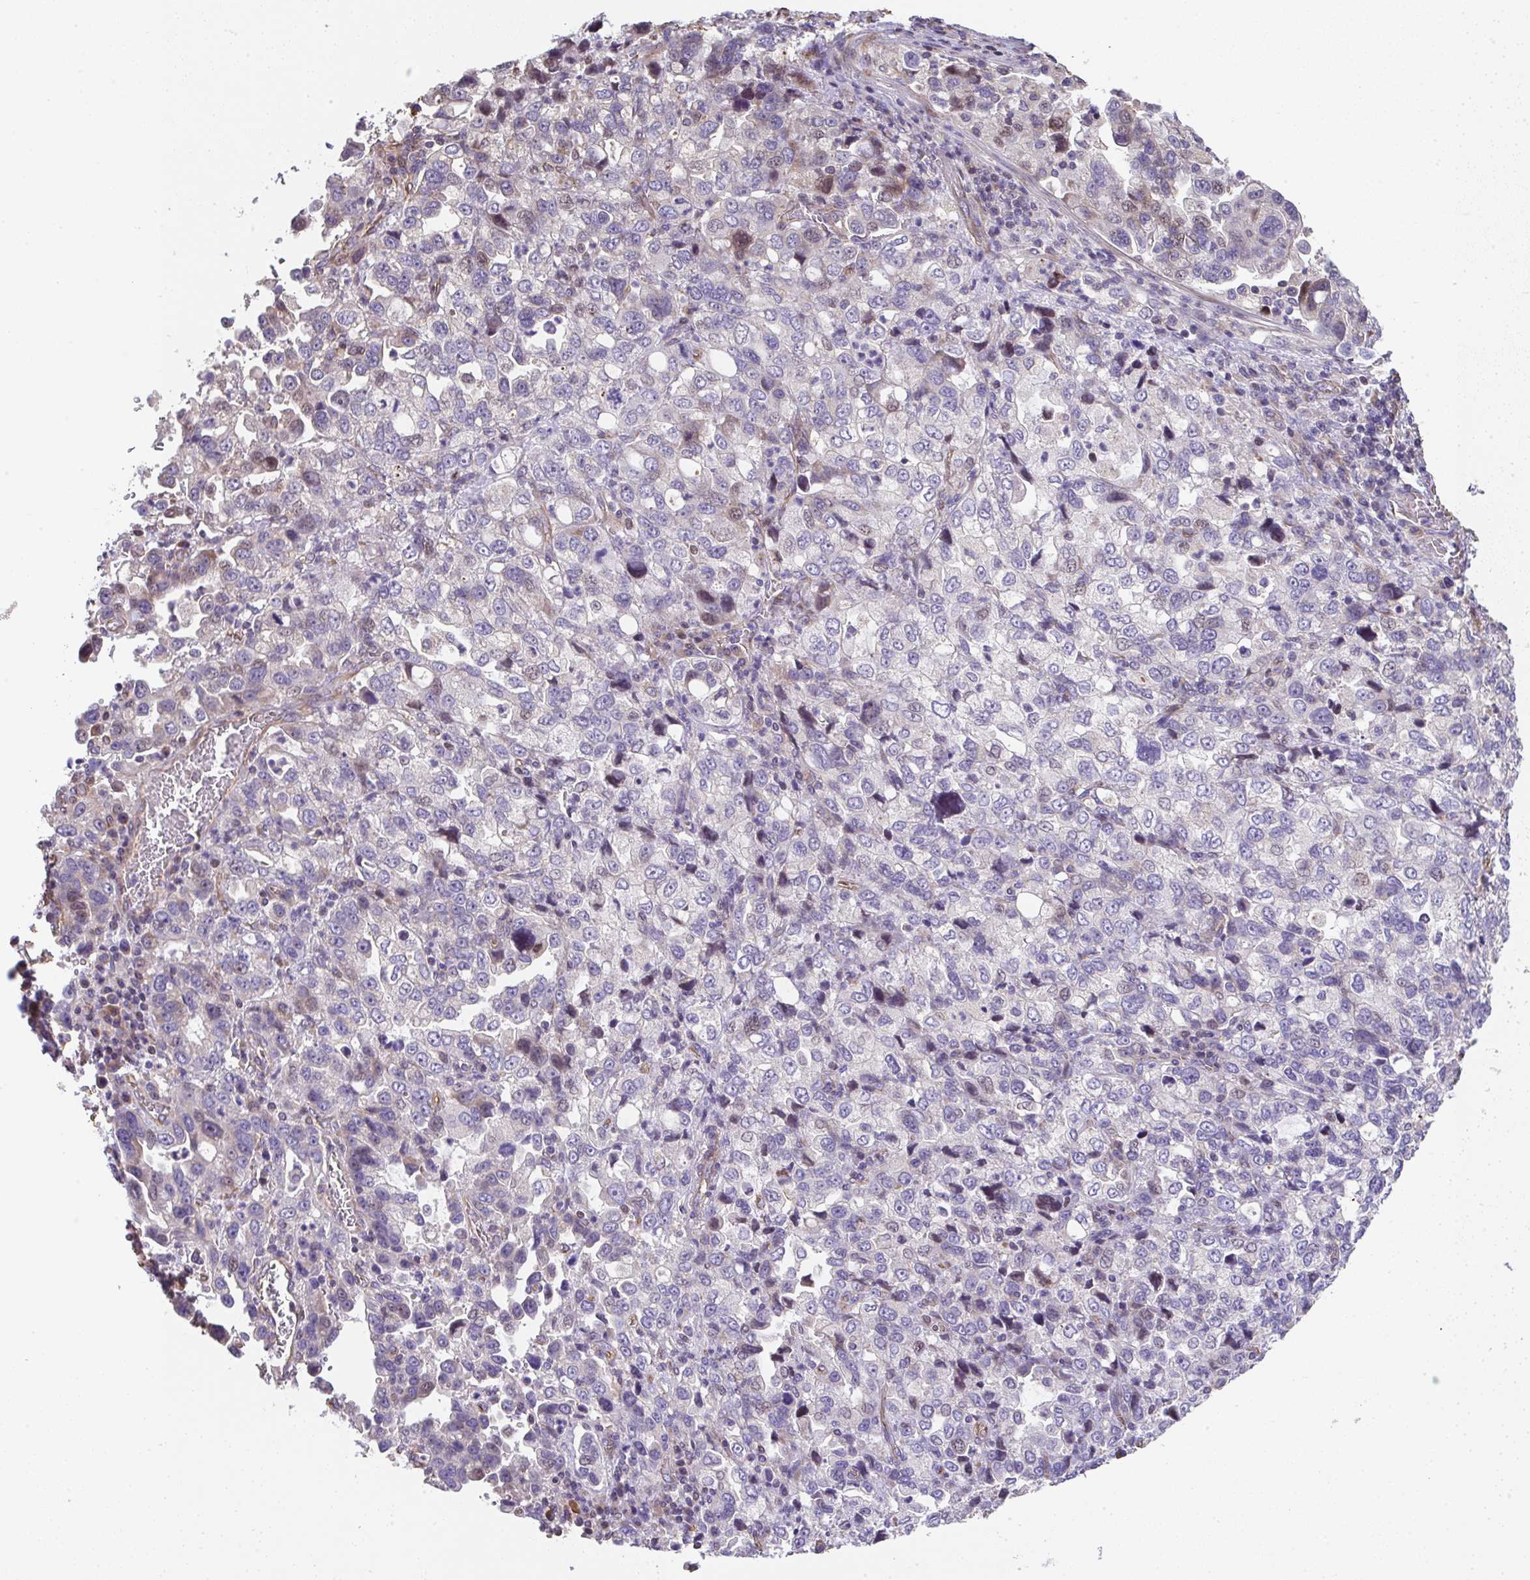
{"staining": {"intensity": "negative", "quantity": "none", "location": "none"}, "tissue": "stomach cancer", "cell_type": "Tumor cells", "image_type": "cancer", "snomed": [{"axis": "morphology", "description": "Adenocarcinoma, NOS"}, {"axis": "topography", "description": "Stomach, upper"}], "caption": "An immunohistochemistry image of stomach adenocarcinoma is shown. There is no staining in tumor cells of stomach adenocarcinoma. (DAB (3,3'-diaminobenzidine) immunohistochemistry, high magnification).", "gene": "RUNDC3B", "patient": {"sex": "female", "age": 81}}